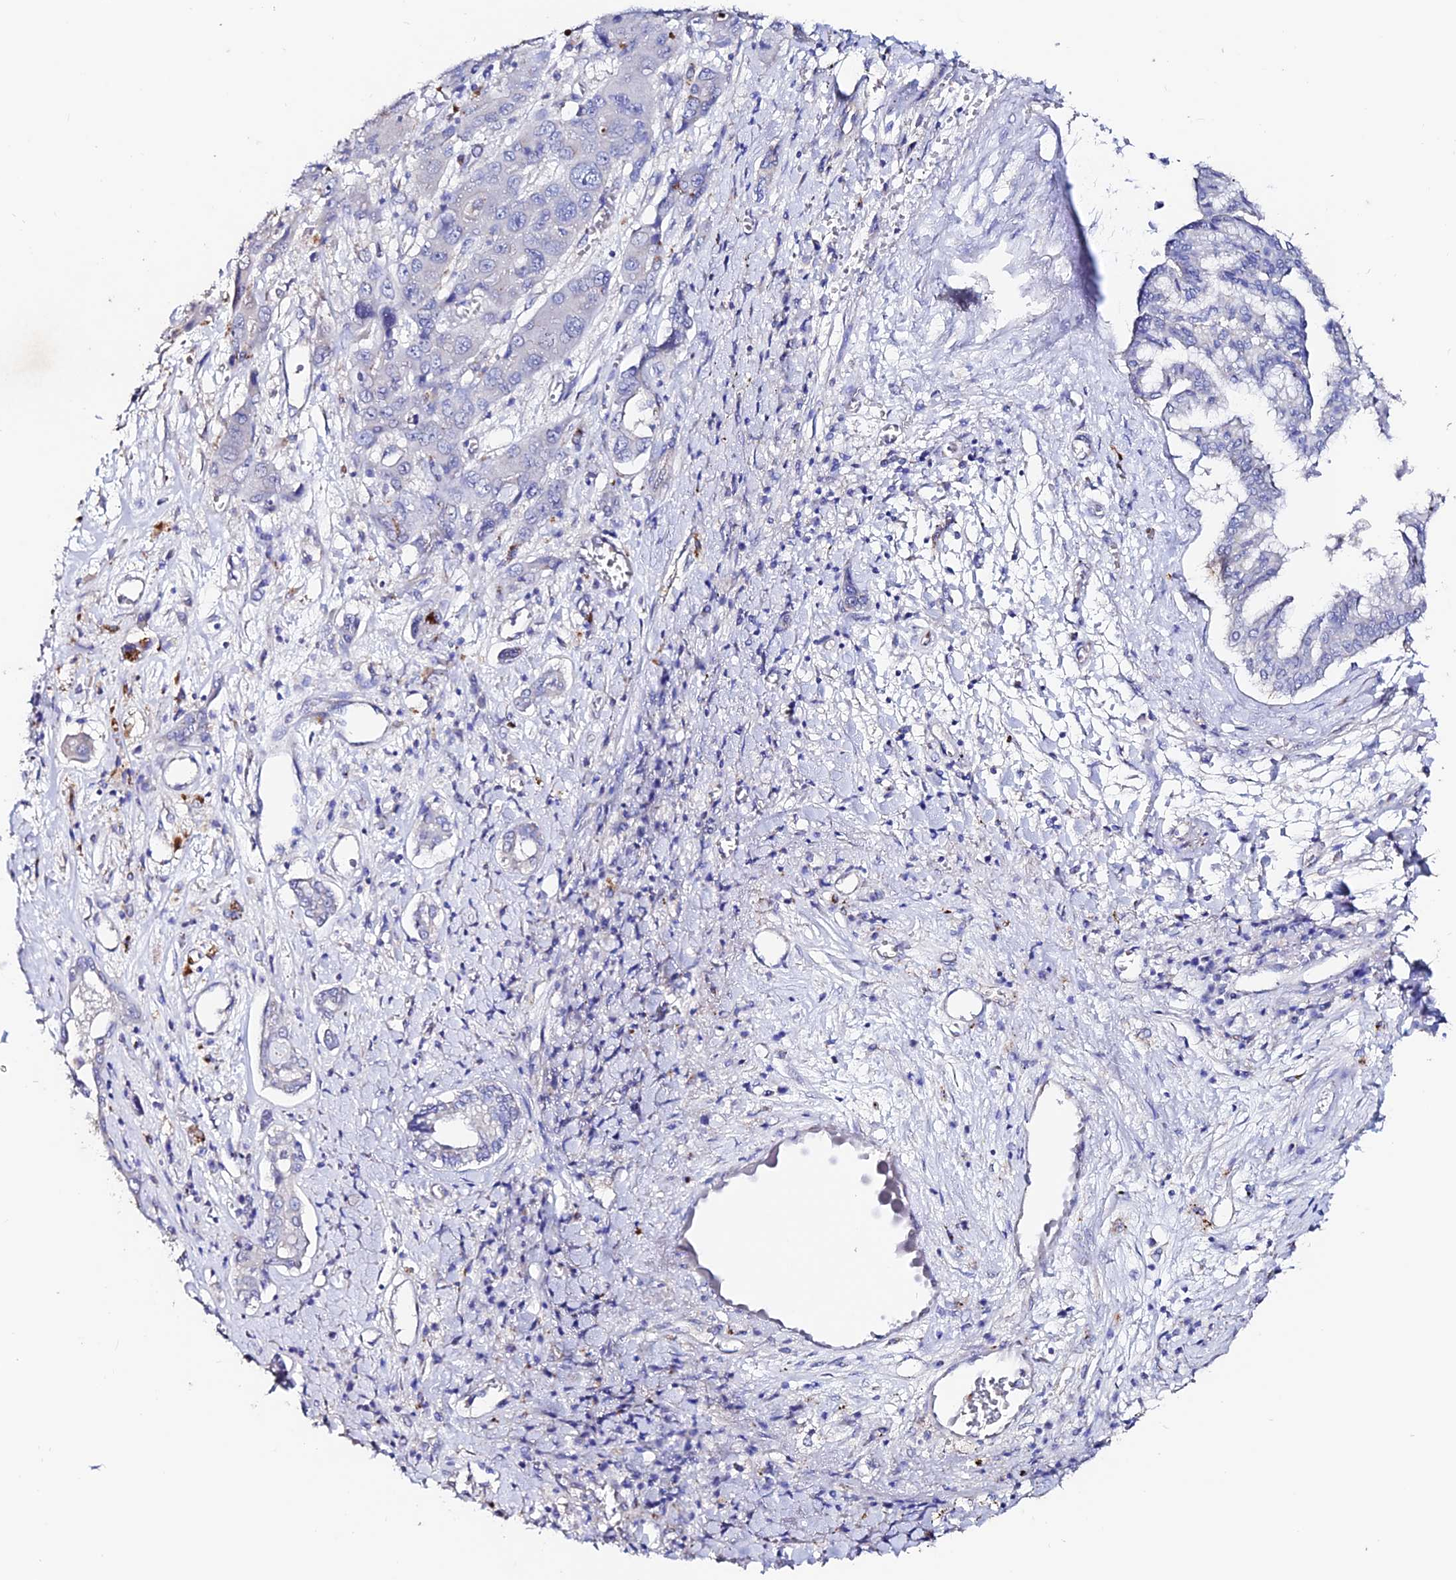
{"staining": {"intensity": "negative", "quantity": "none", "location": "none"}, "tissue": "liver cancer", "cell_type": "Tumor cells", "image_type": "cancer", "snomed": [{"axis": "morphology", "description": "Cholangiocarcinoma"}, {"axis": "topography", "description": "Liver"}], "caption": "High power microscopy micrograph of an immunohistochemistry photomicrograph of cholangiocarcinoma (liver), revealing no significant expression in tumor cells.", "gene": "ESM1", "patient": {"sex": "male", "age": 67}}